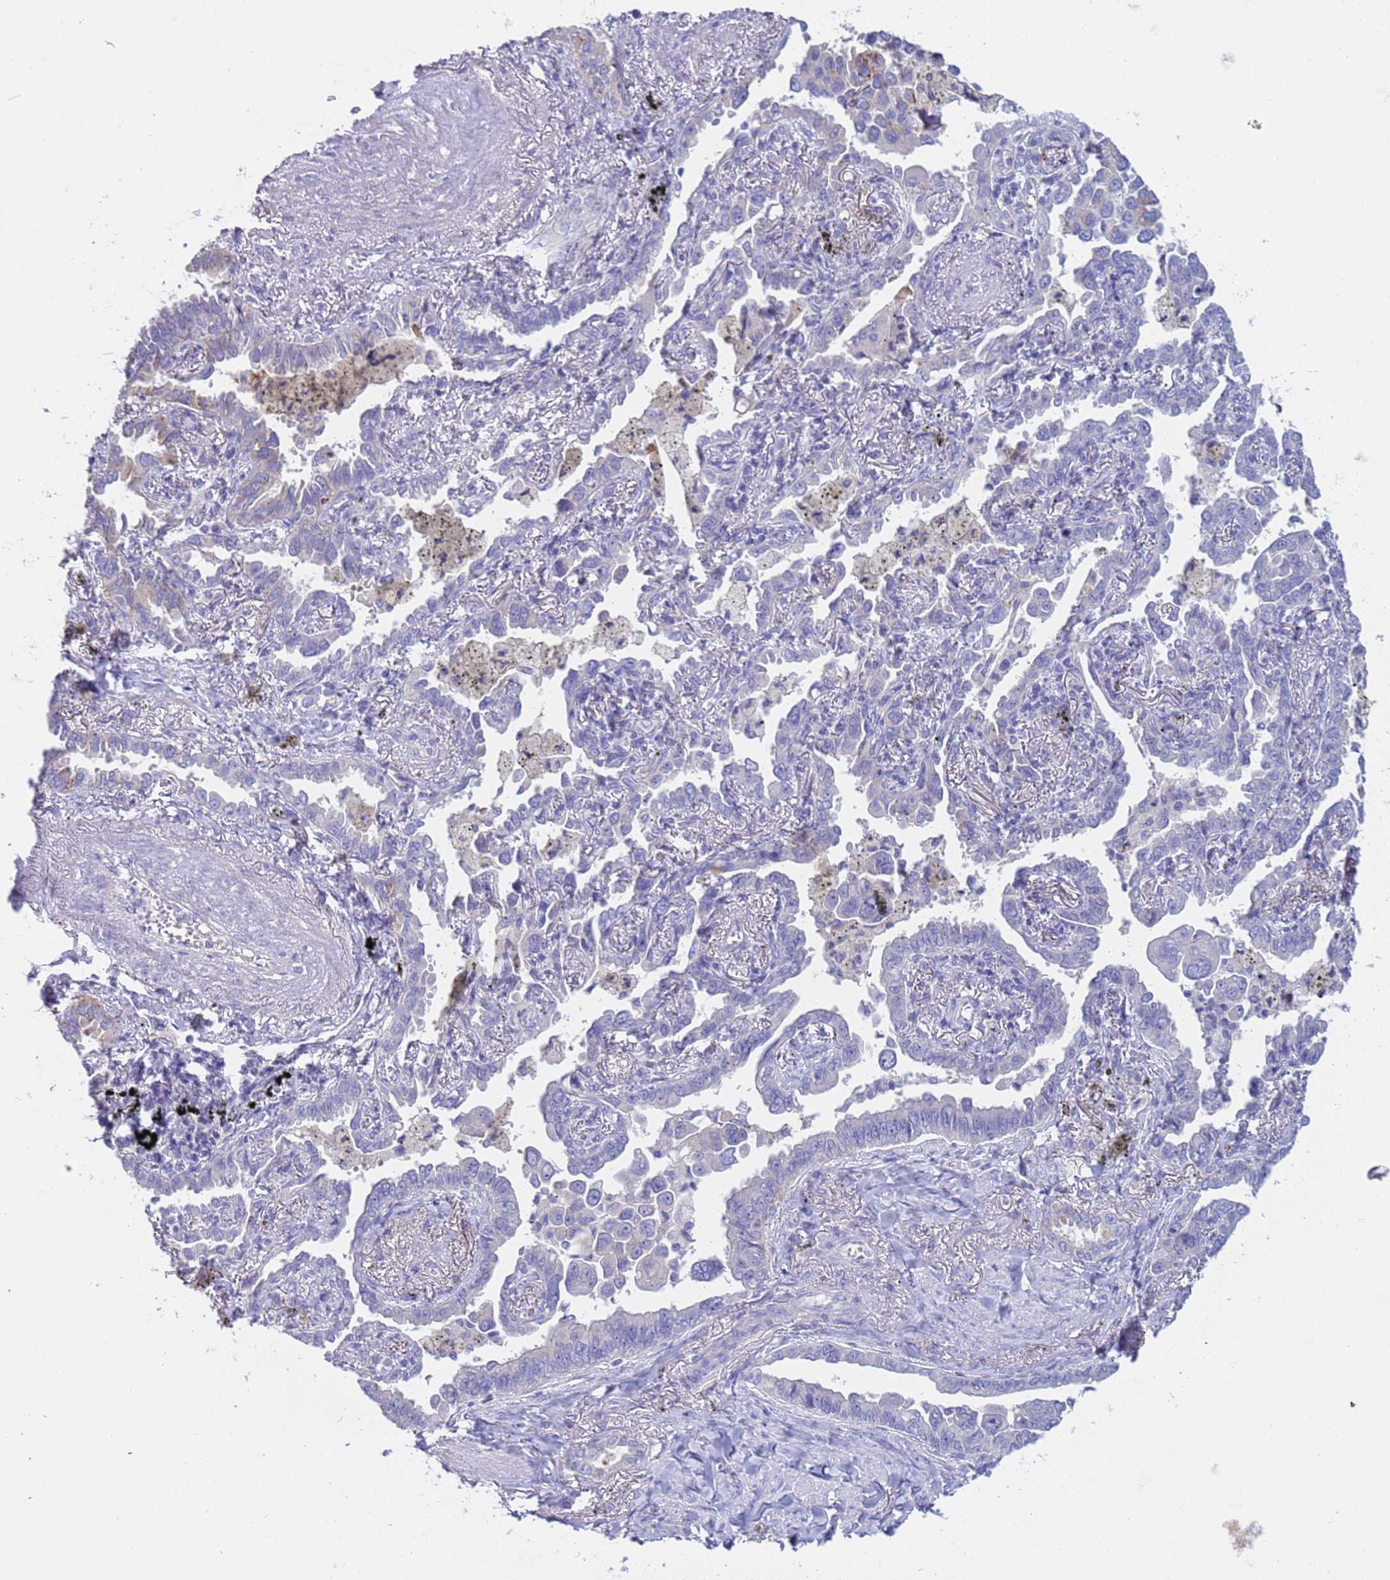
{"staining": {"intensity": "negative", "quantity": "none", "location": "none"}, "tissue": "lung cancer", "cell_type": "Tumor cells", "image_type": "cancer", "snomed": [{"axis": "morphology", "description": "Adenocarcinoma, NOS"}, {"axis": "topography", "description": "Lung"}], "caption": "DAB (3,3'-diaminobenzidine) immunohistochemical staining of human lung adenocarcinoma exhibits no significant staining in tumor cells.", "gene": "C4orf46", "patient": {"sex": "male", "age": 67}}